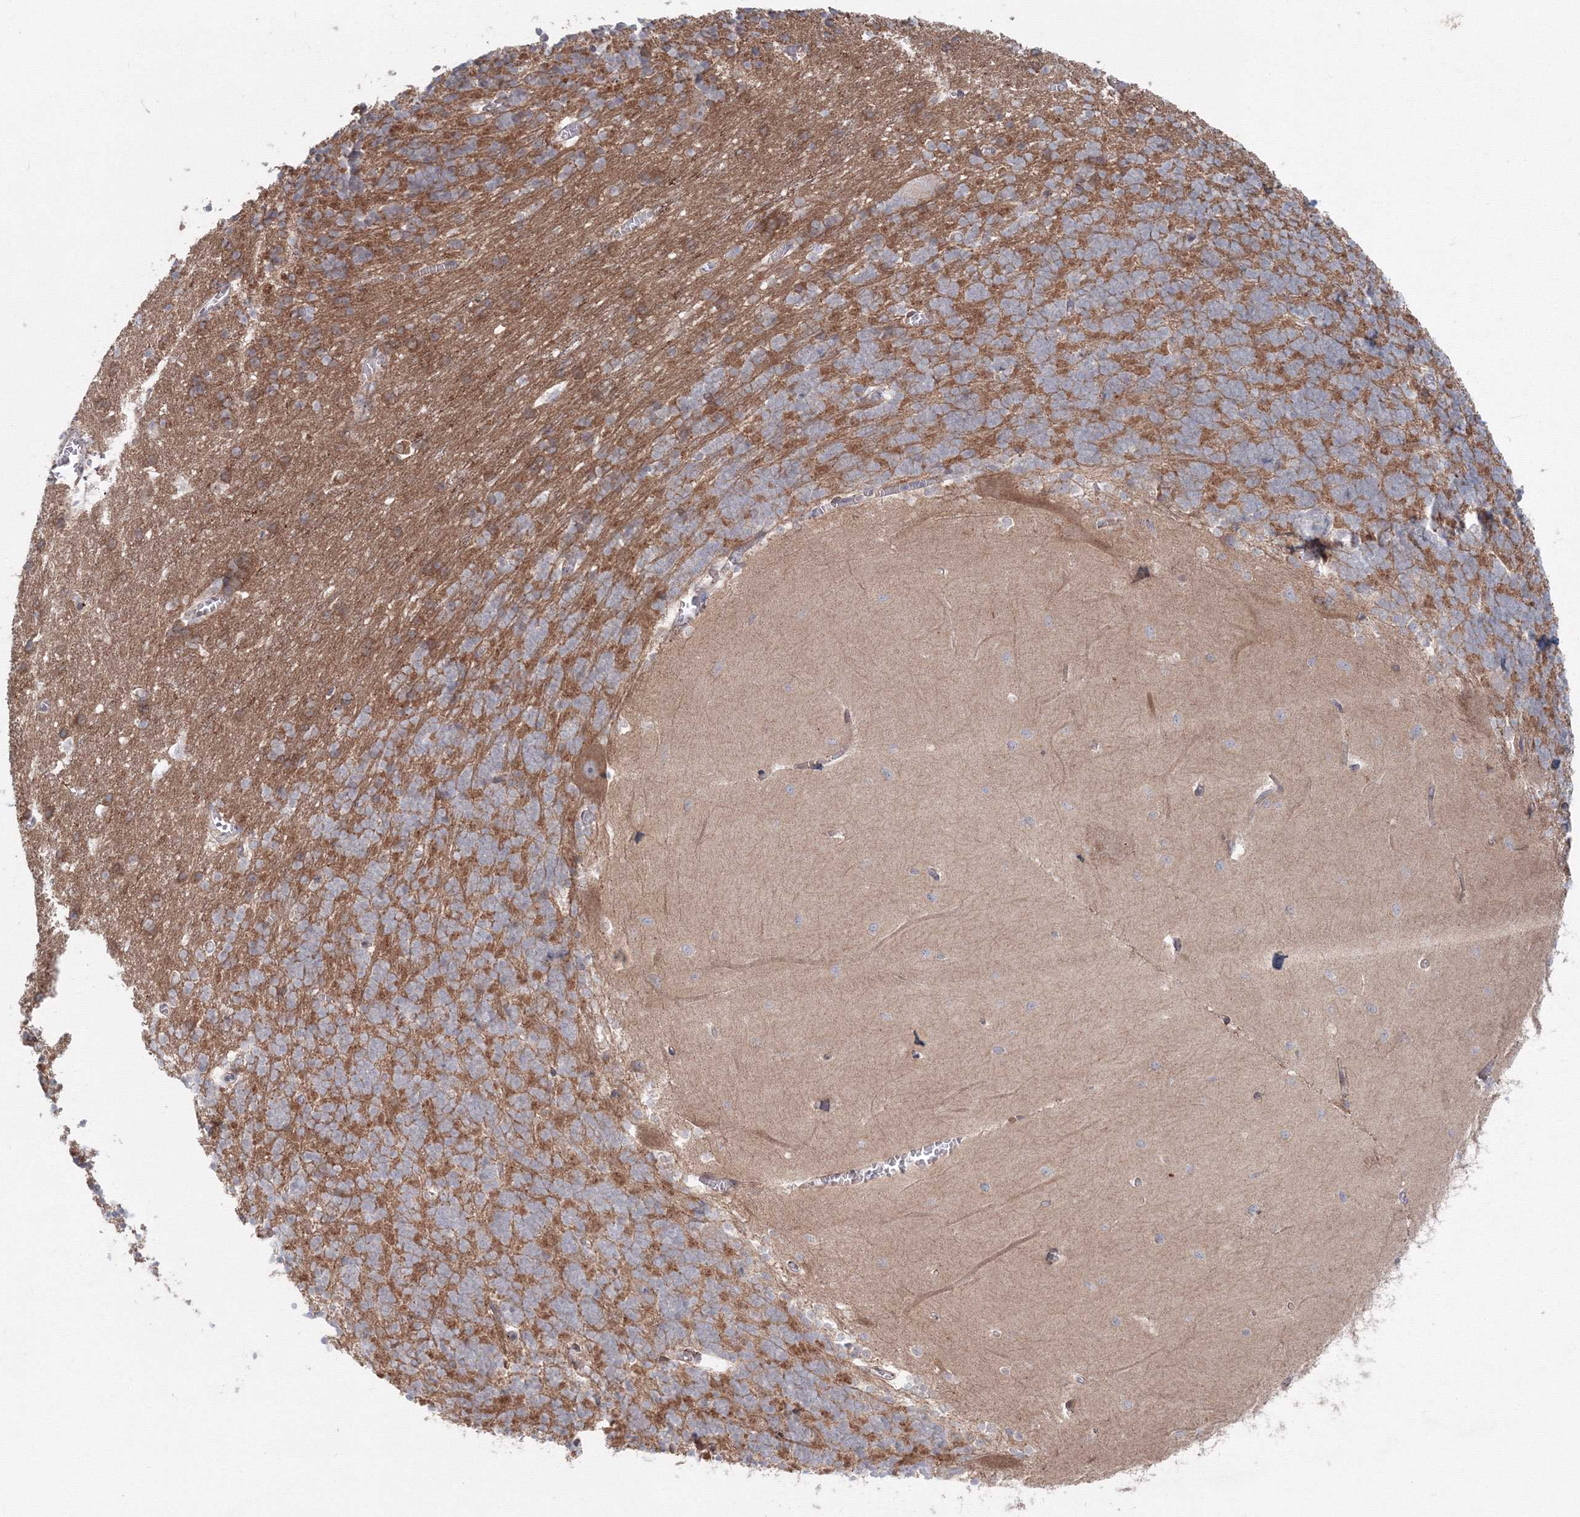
{"staining": {"intensity": "moderate", "quantity": ">75%", "location": "cytoplasmic/membranous"}, "tissue": "cerebellum", "cell_type": "Cells in granular layer", "image_type": "normal", "snomed": [{"axis": "morphology", "description": "Normal tissue, NOS"}, {"axis": "topography", "description": "Cerebellum"}], "caption": "Protein analysis of normal cerebellum reveals moderate cytoplasmic/membranous positivity in about >75% of cells in granular layer. The staining is performed using DAB brown chromogen to label protein expression. The nuclei are counter-stained blue using hematoxylin.", "gene": "SH3PXD2A", "patient": {"sex": "male", "age": 37}}